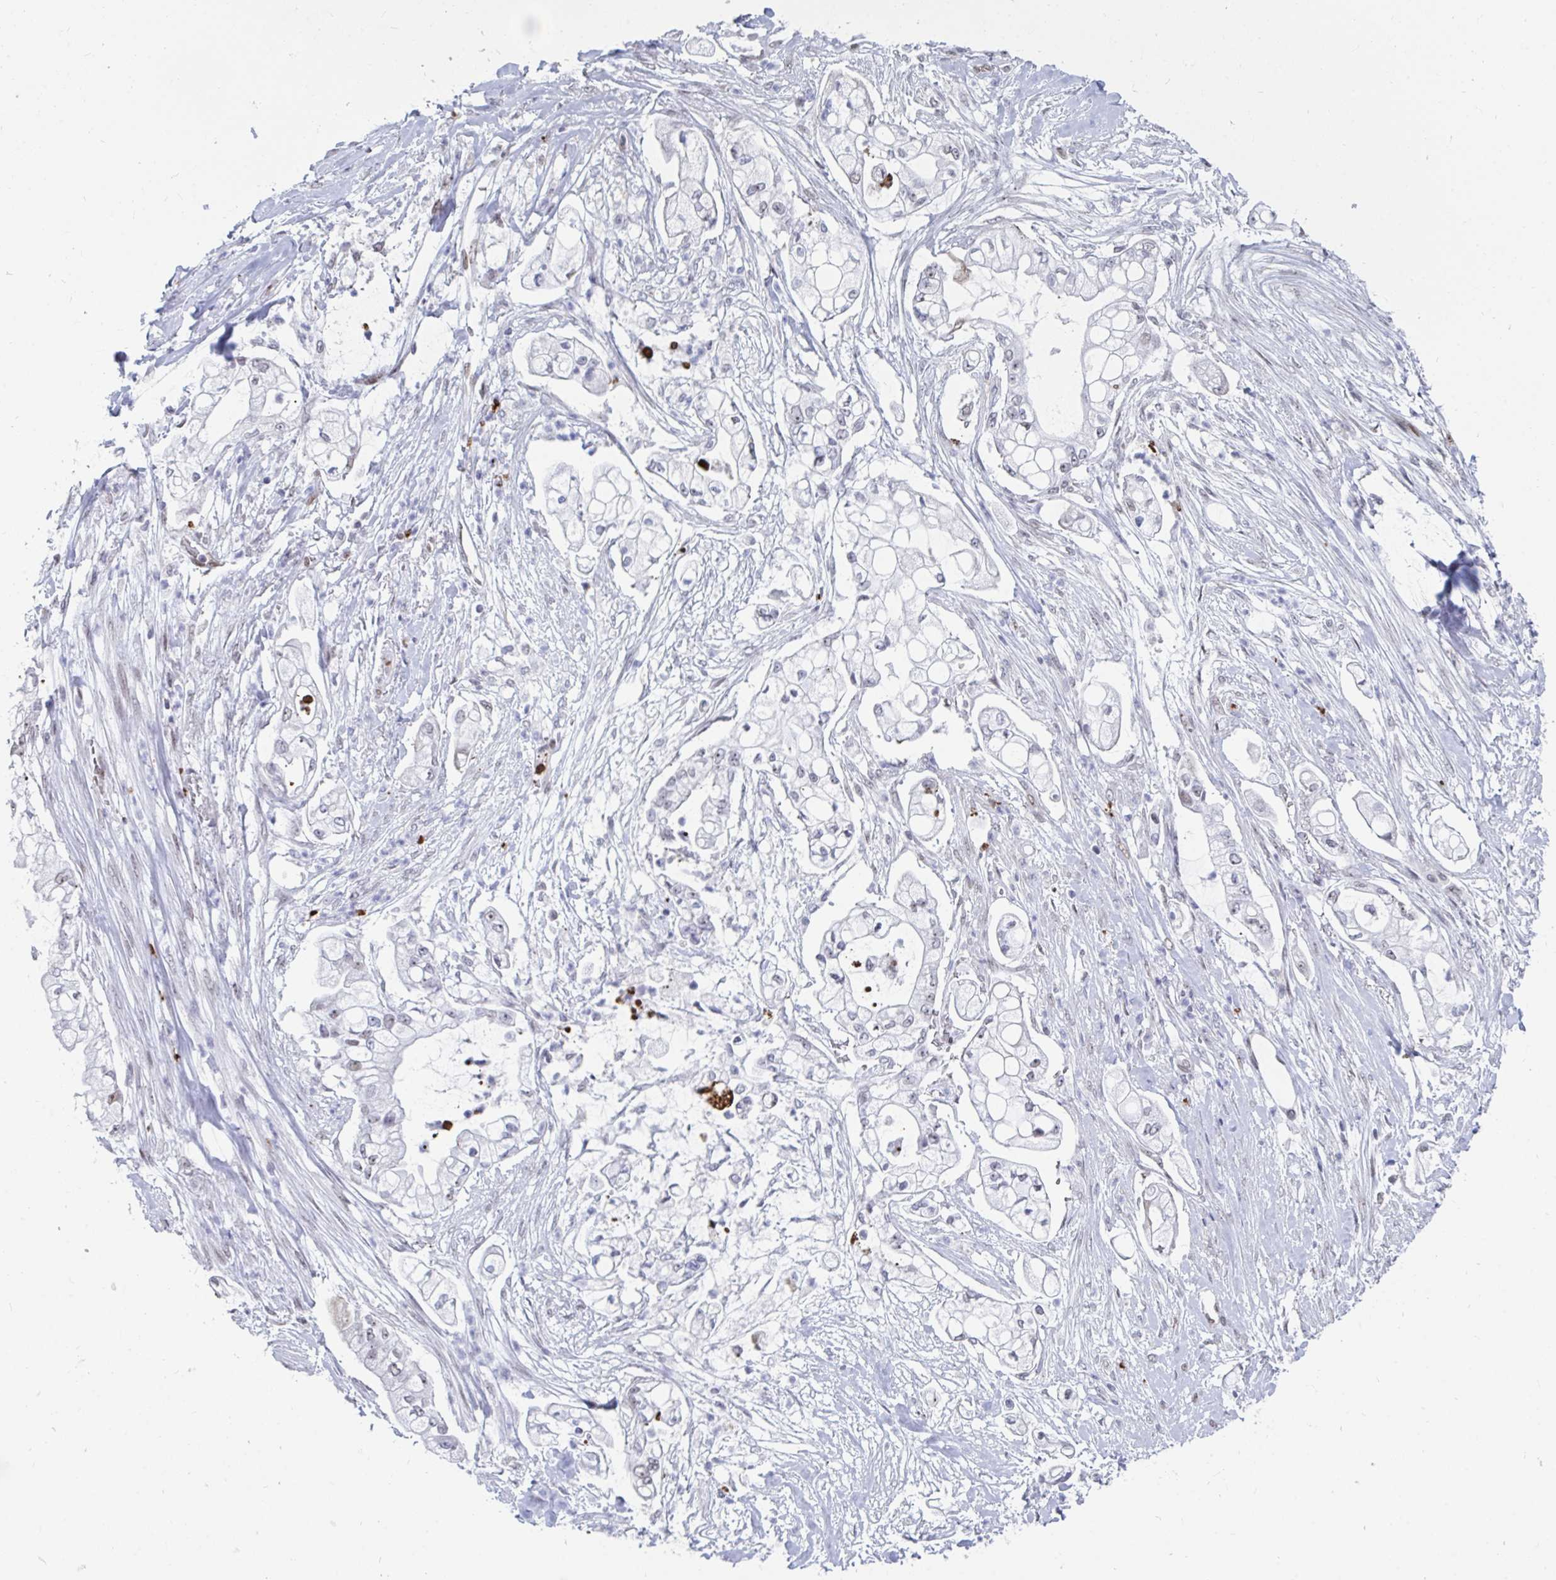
{"staining": {"intensity": "weak", "quantity": "25%-75%", "location": "nuclear"}, "tissue": "pancreatic cancer", "cell_type": "Tumor cells", "image_type": "cancer", "snomed": [{"axis": "morphology", "description": "Adenocarcinoma, NOS"}, {"axis": "topography", "description": "Pancreas"}], "caption": "The micrograph demonstrates a brown stain indicating the presence of a protein in the nuclear of tumor cells in adenocarcinoma (pancreatic).", "gene": "TRIP12", "patient": {"sex": "female", "age": 69}}